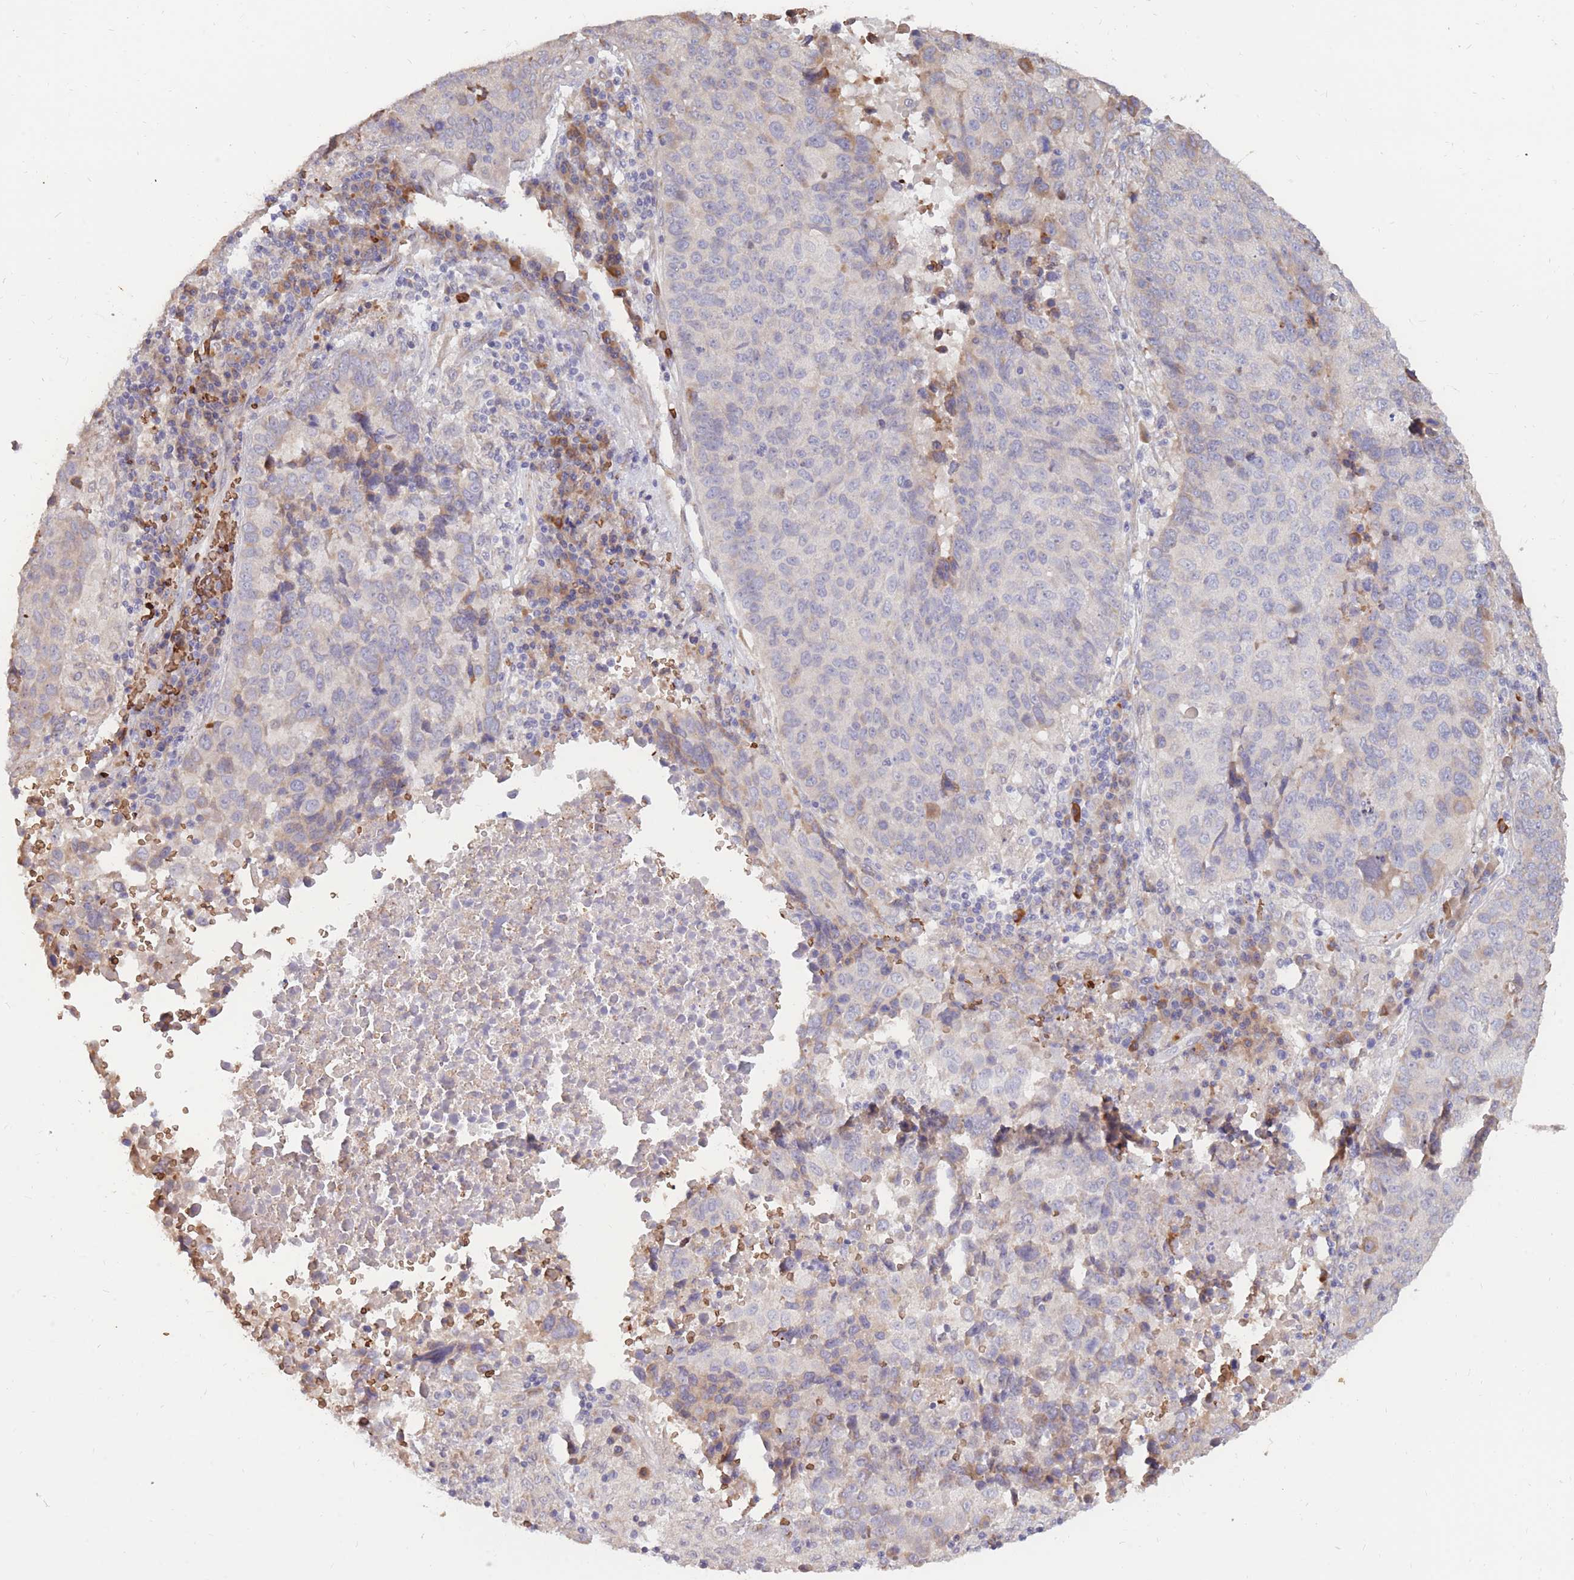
{"staining": {"intensity": "negative", "quantity": "none", "location": "none"}, "tissue": "lung cancer", "cell_type": "Tumor cells", "image_type": "cancer", "snomed": [{"axis": "morphology", "description": "Squamous cell carcinoma, NOS"}, {"axis": "topography", "description": "Lung"}], "caption": "Image shows no significant protein expression in tumor cells of lung squamous cell carcinoma.", "gene": "ATP10D", "patient": {"sex": "male", "age": 73}}